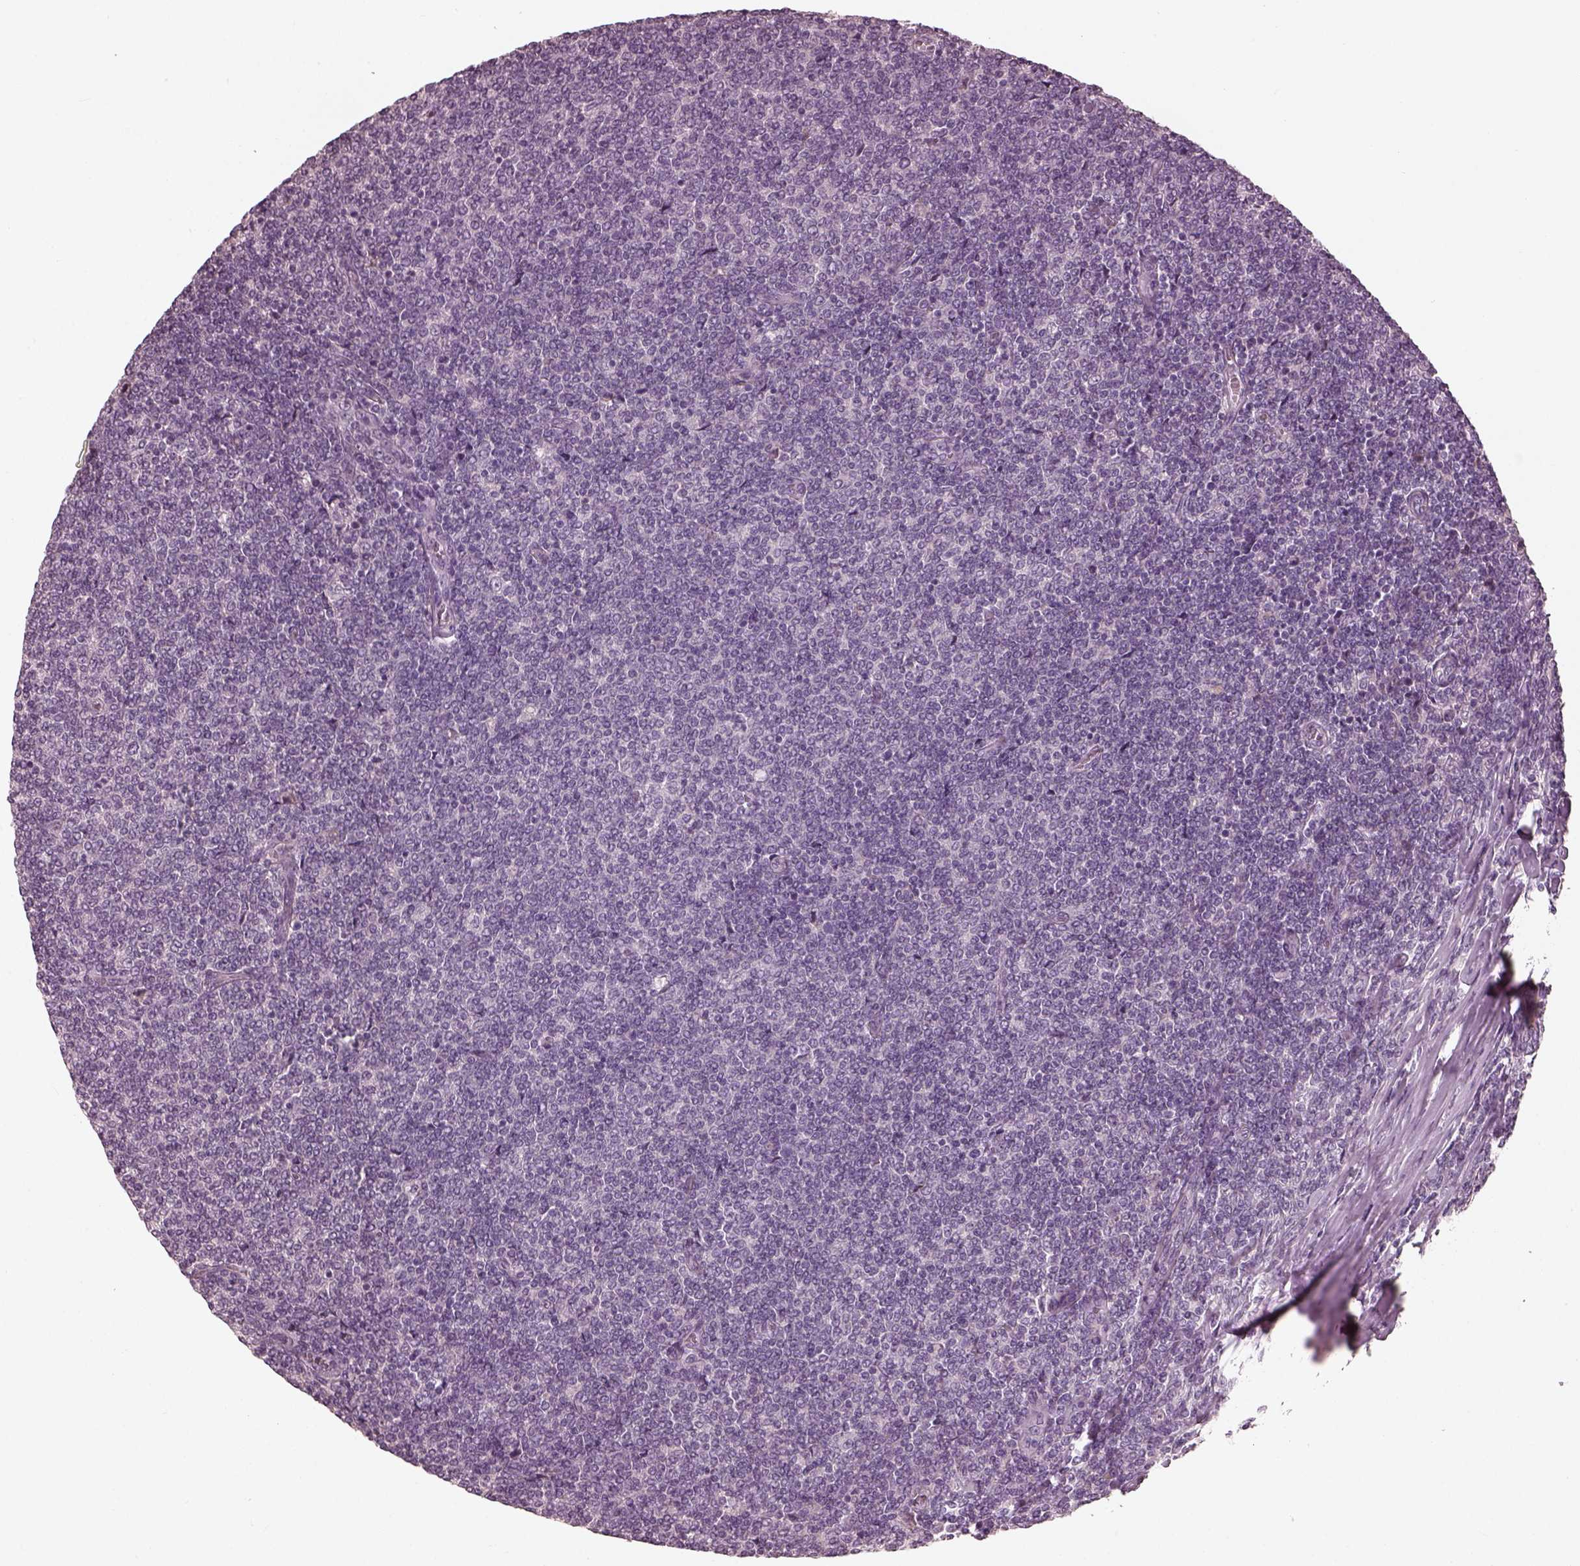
{"staining": {"intensity": "negative", "quantity": "none", "location": "none"}, "tissue": "lymphoma", "cell_type": "Tumor cells", "image_type": "cancer", "snomed": [{"axis": "morphology", "description": "Malignant lymphoma, non-Hodgkin's type, Low grade"}, {"axis": "topography", "description": "Lymph node"}], "caption": "Tumor cells are negative for protein expression in human lymphoma.", "gene": "OPTC", "patient": {"sex": "male", "age": 52}}